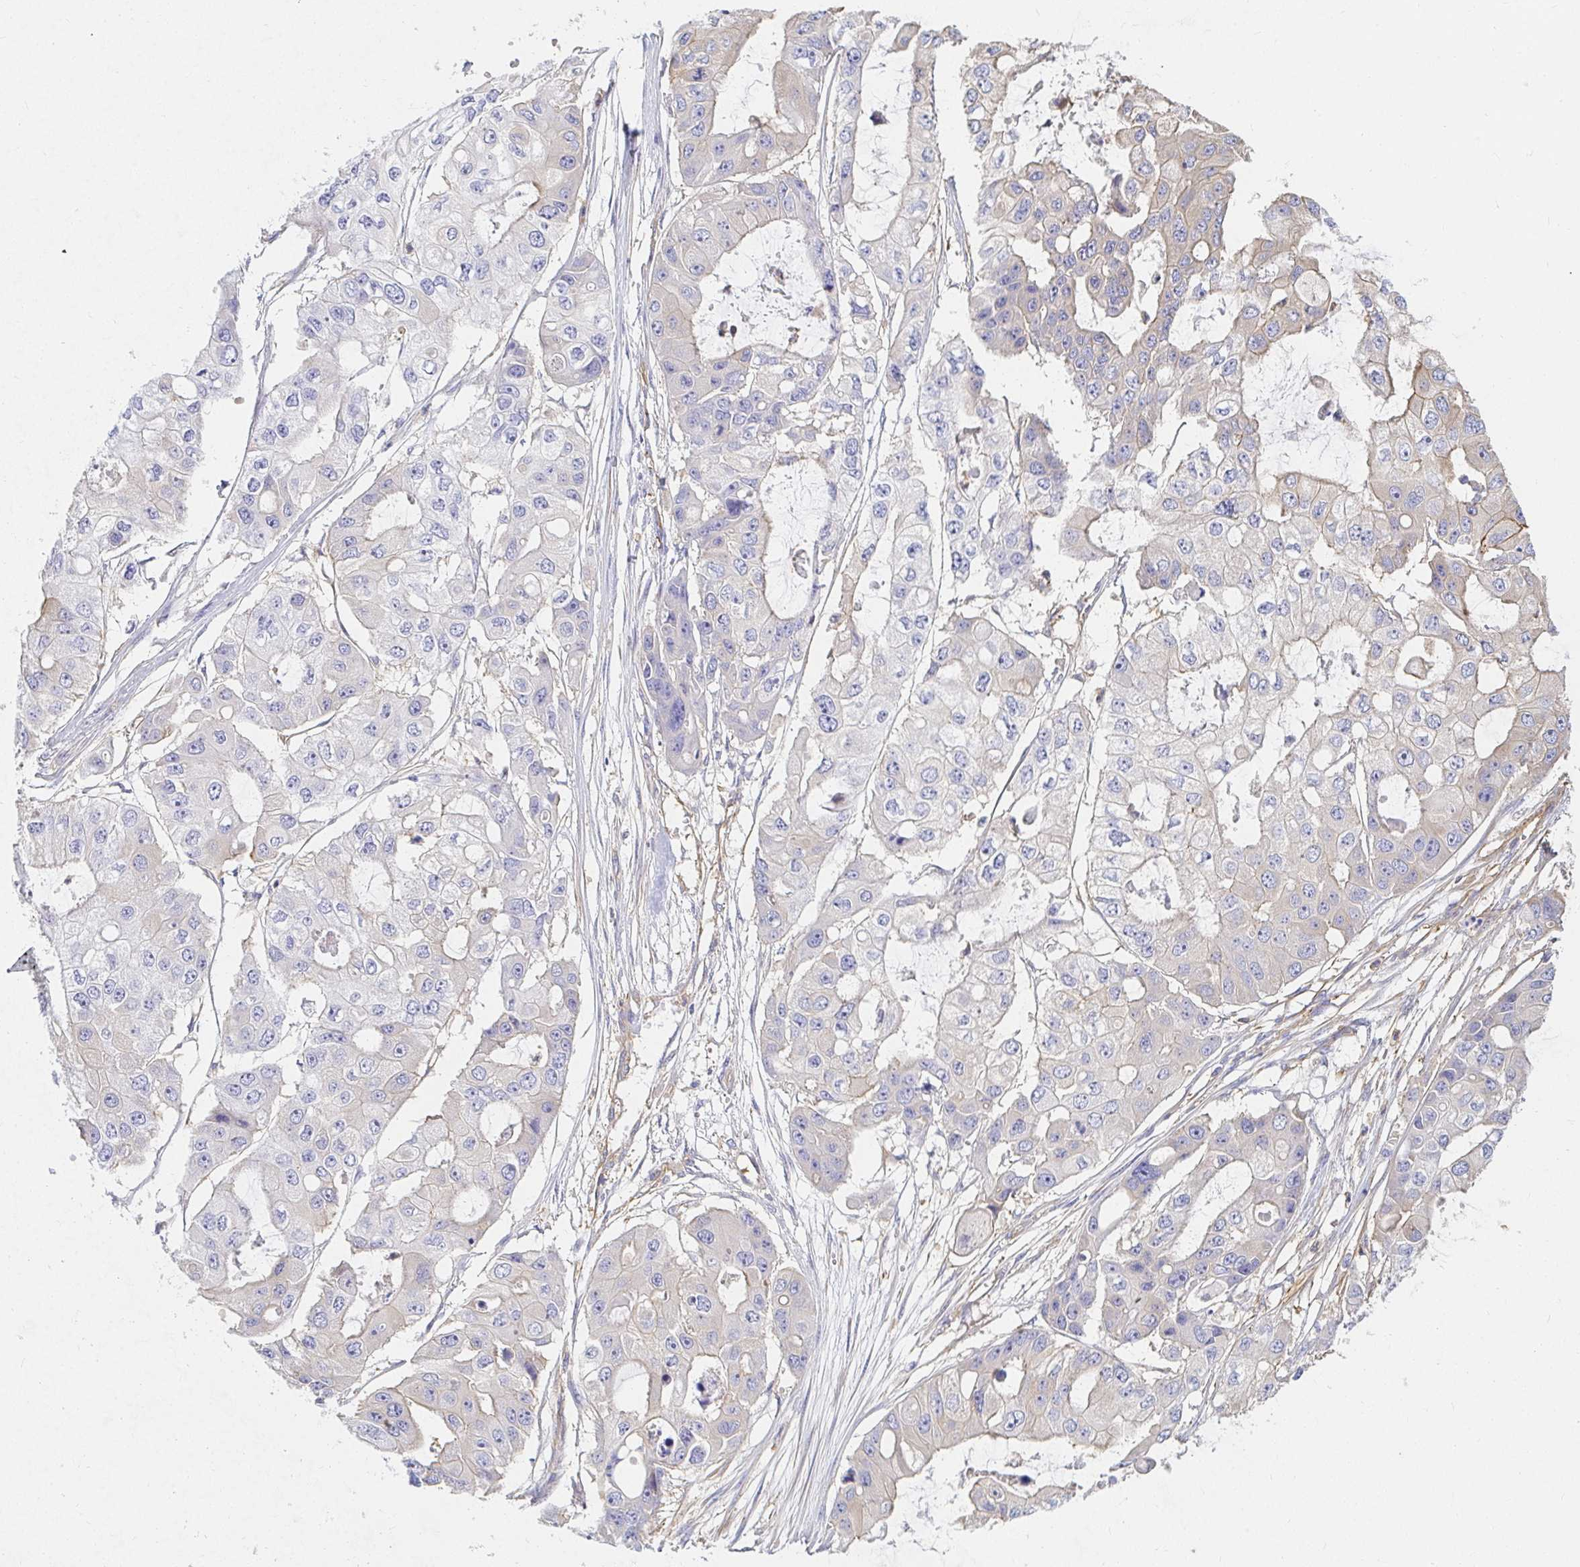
{"staining": {"intensity": "negative", "quantity": "none", "location": "none"}, "tissue": "ovarian cancer", "cell_type": "Tumor cells", "image_type": "cancer", "snomed": [{"axis": "morphology", "description": "Cystadenocarcinoma, serous, NOS"}, {"axis": "topography", "description": "Ovary"}], "caption": "Immunohistochemistry (IHC) photomicrograph of neoplastic tissue: human ovarian serous cystadenocarcinoma stained with DAB (3,3'-diaminobenzidine) displays no significant protein staining in tumor cells.", "gene": "TSPAN19", "patient": {"sex": "female", "age": 56}}